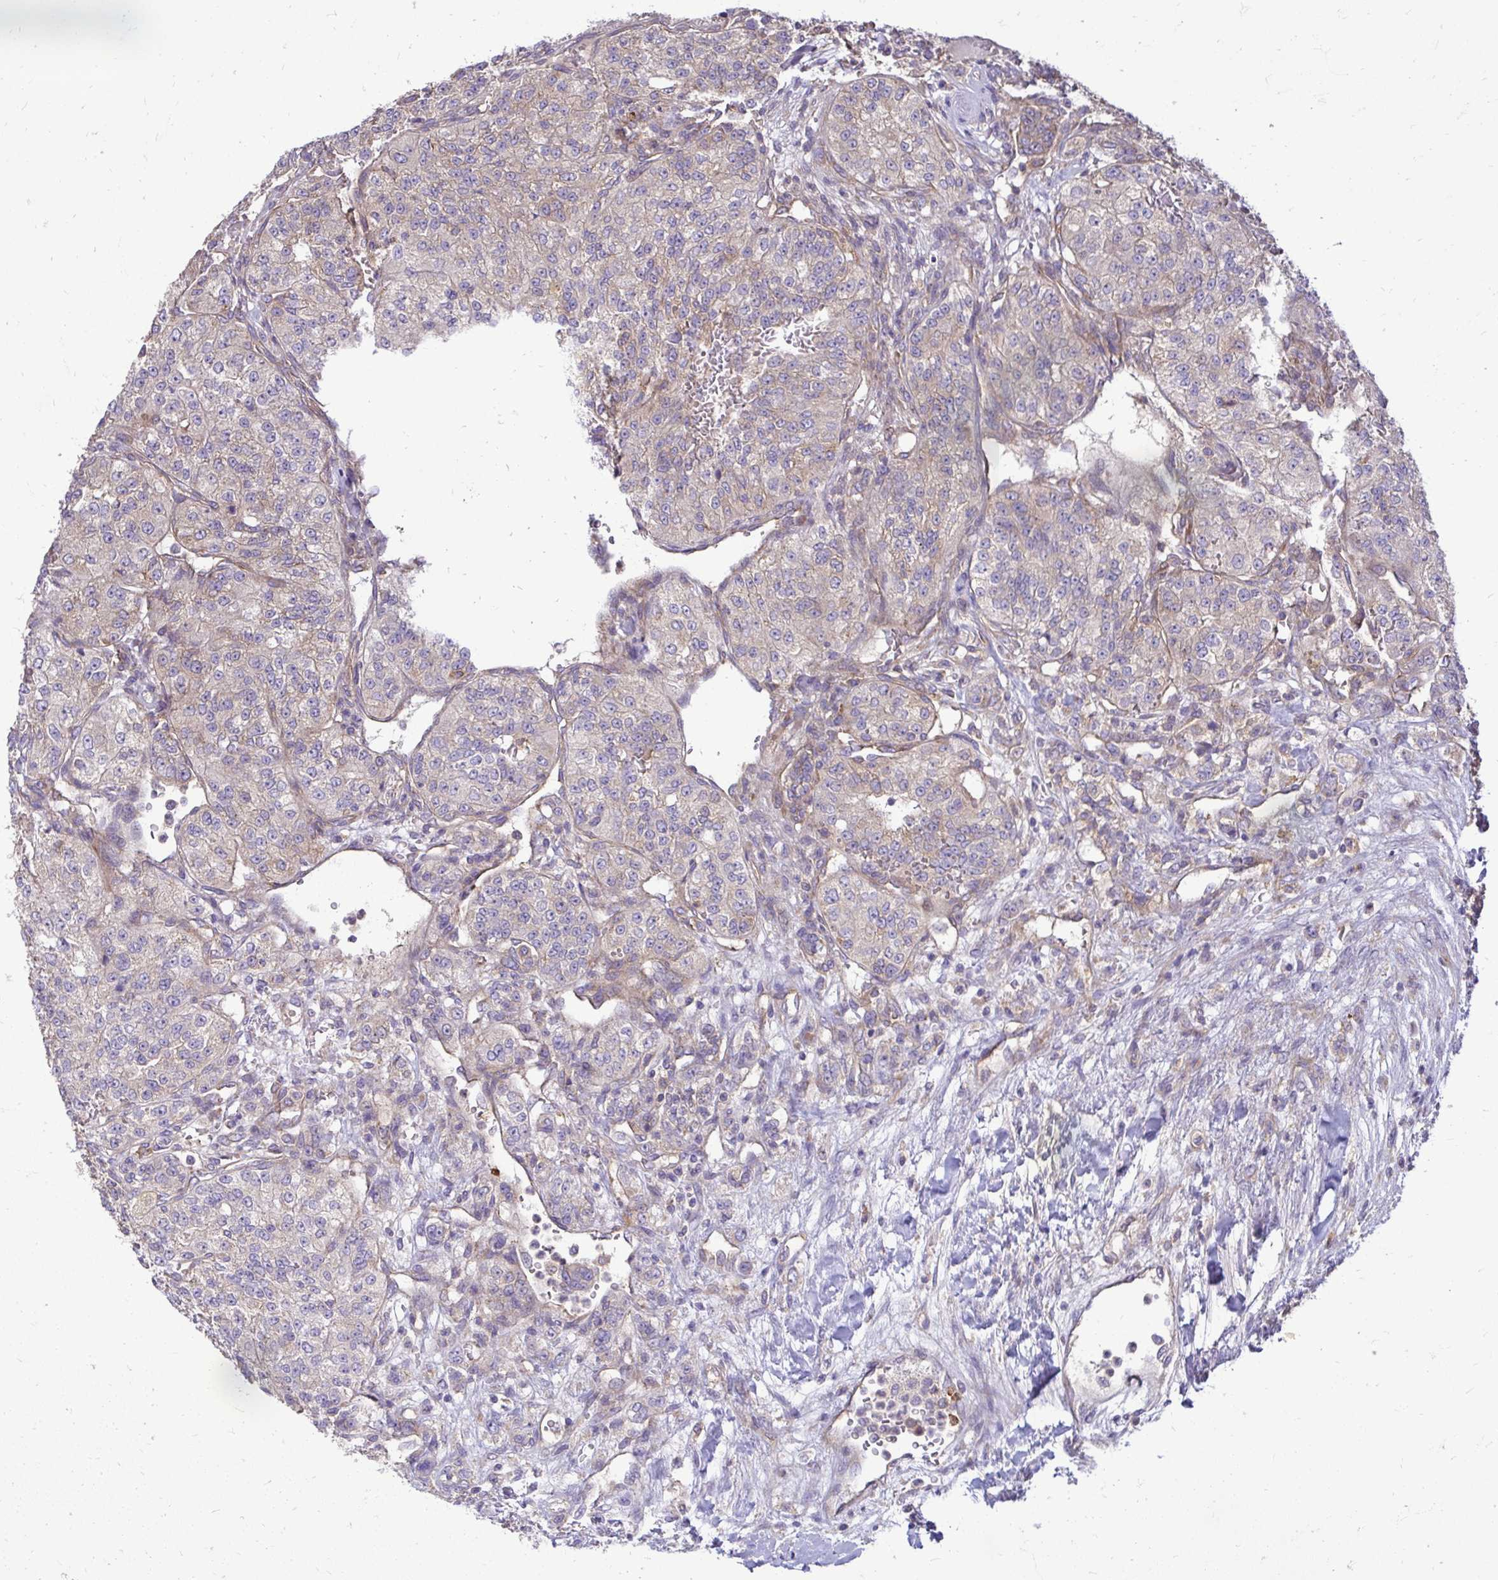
{"staining": {"intensity": "weak", "quantity": "<25%", "location": "cytoplasmic/membranous"}, "tissue": "renal cancer", "cell_type": "Tumor cells", "image_type": "cancer", "snomed": [{"axis": "morphology", "description": "Adenocarcinoma, NOS"}, {"axis": "topography", "description": "Kidney"}], "caption": "IHC histopathology image of neoplastic tissue: human renal cancer (adenocarcinoma) stained with DAB exhibits no significant protein positivity in tumor cells.", "gene": "FMR1", "patient": {"sex": "female", "age": 63}}